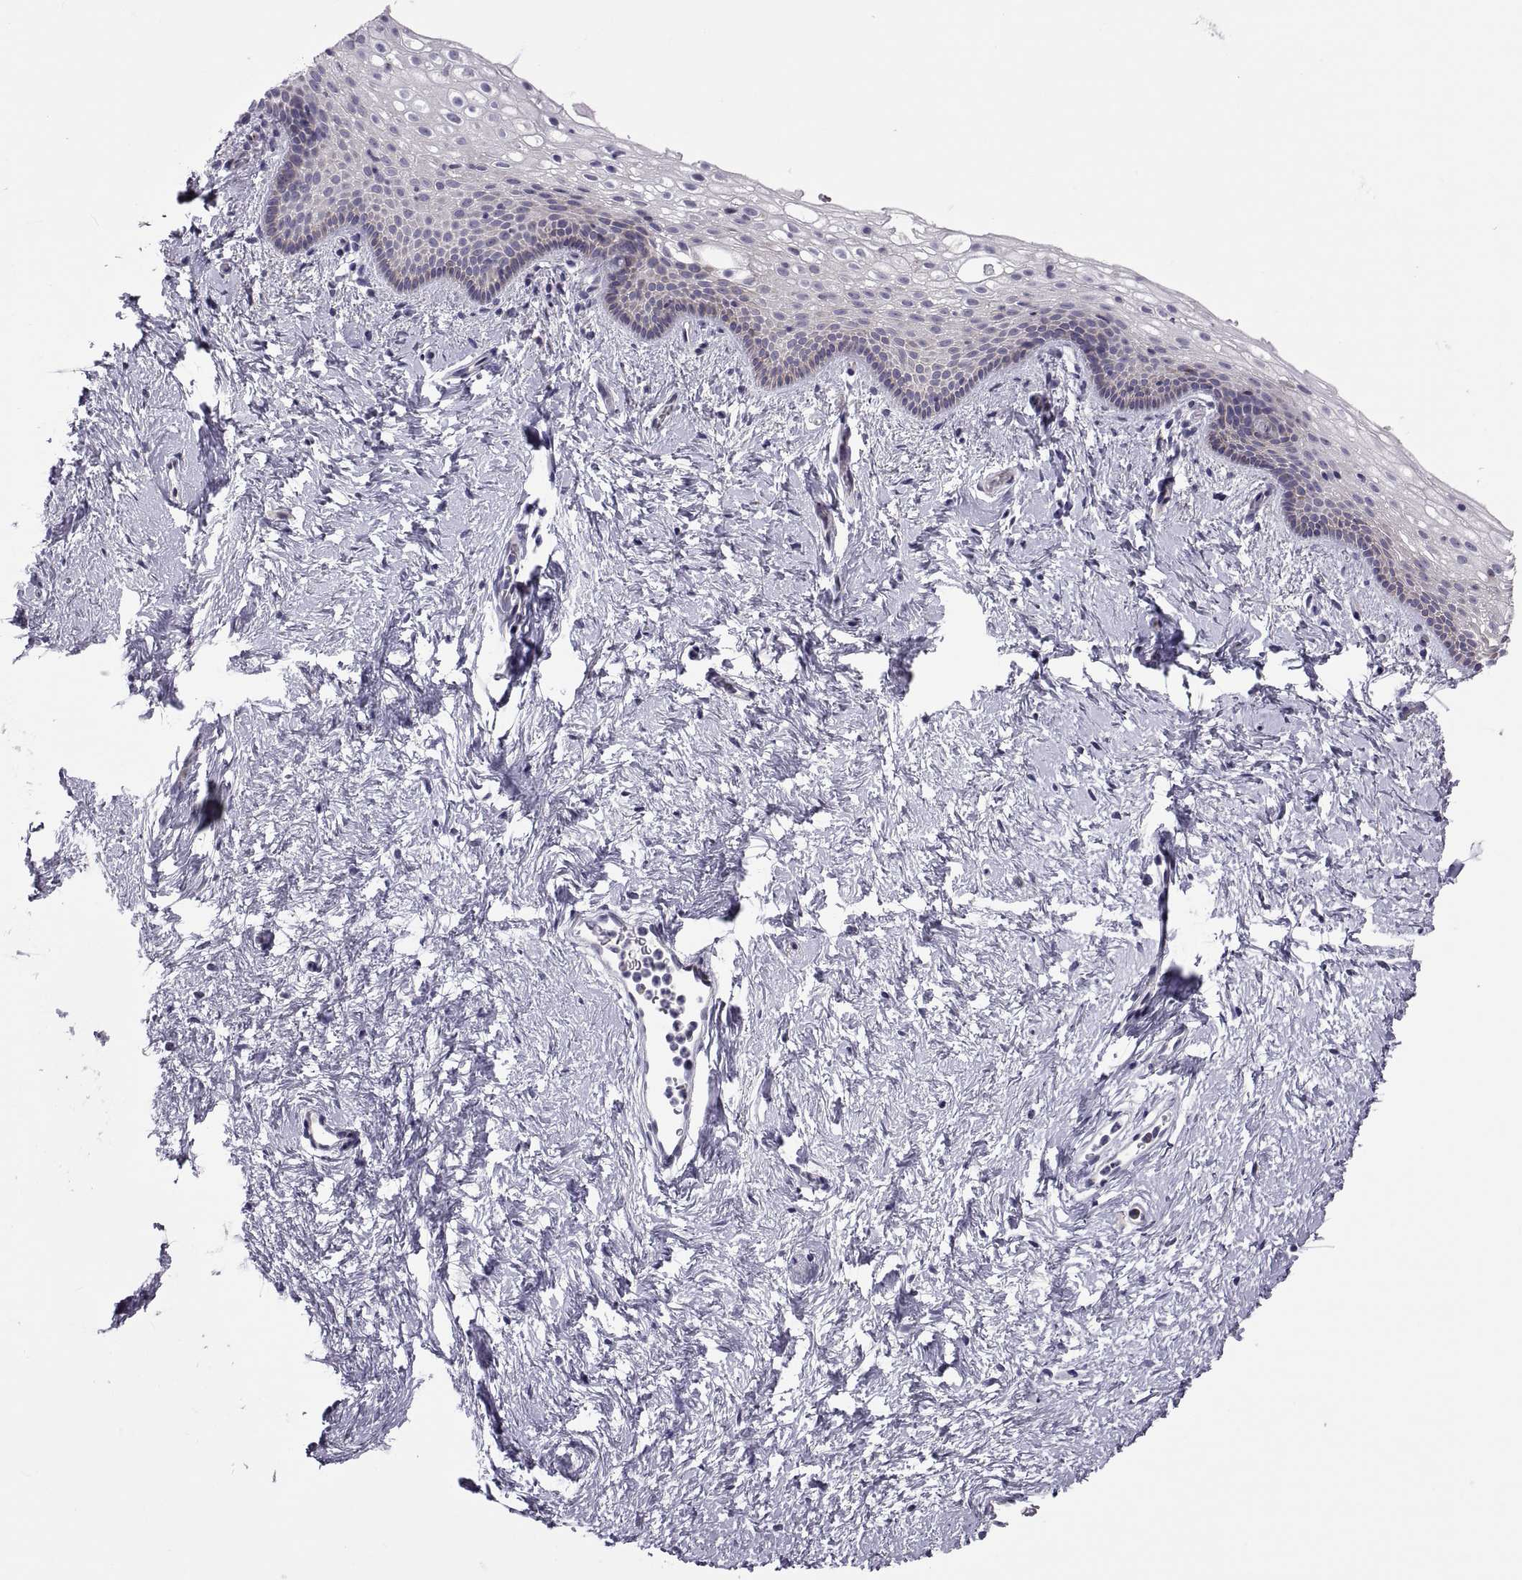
{"staining": {"intensity": "weak", "quantity": "<25%", "location": "cytoplasmic/membranous"}, "tissue": "vagina", "cell_type": "Squamous epithelial cells", "image_type": "normal", "snomed": [{"axis": "morphology", "description": "Normal tissue, NOS"}, {"axis": "topography", "description": "Vagina"}], "caption": "An IHC histopathology image of benign vagina is shown. There is no staining in squamous epithelial cells of vagina. (DAB (3,3'-diaminobenzidine) immunohistochemistry (IHC), high magnification).", "gene": "TMEM158", "patient": {"sex": "female", "age": 61}}